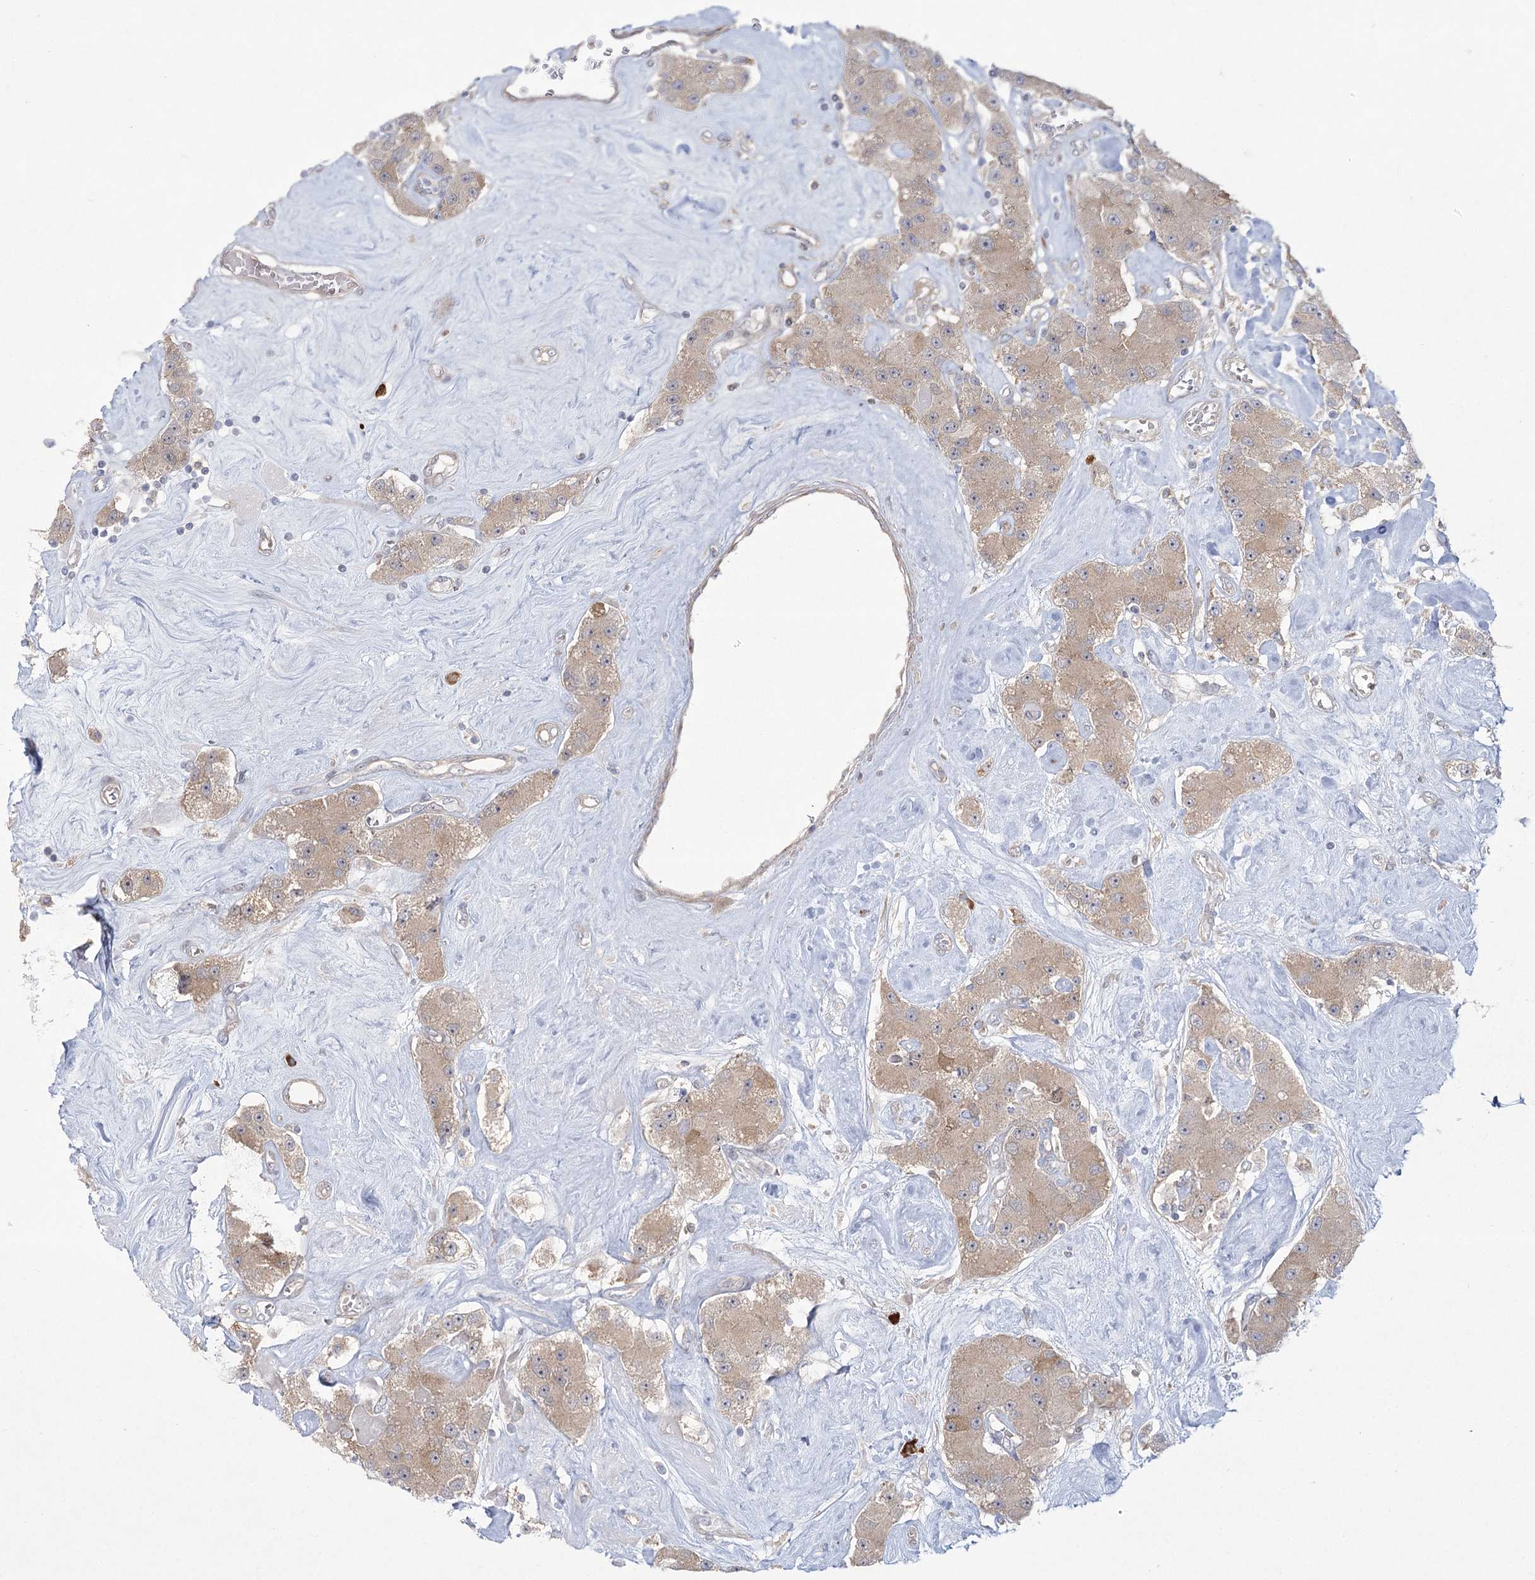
{"staining": {"intensity": "weak", "quantity": ">75%", "location": "cytoplasmic/membranous"}, "tissue": "carcinoid", "cell_type": "Tumor cells", "image_type": "cancer", "snomed": [{"axis": "morphology", "description": "Carcinoid, malignant, NOS"}, {"axis": "topography", "description": "Pancreas"}], "caption": "This image shows malignant carcinoid stained with immunohistochemistry to label a protein in brown. The cytoplasmic/membranous of tumor cells show weak positivity for the protein. Nuclei are counter-stained blue.", "gene": "CAMTA1", "patient": {"sex": "male", "age": 41}}